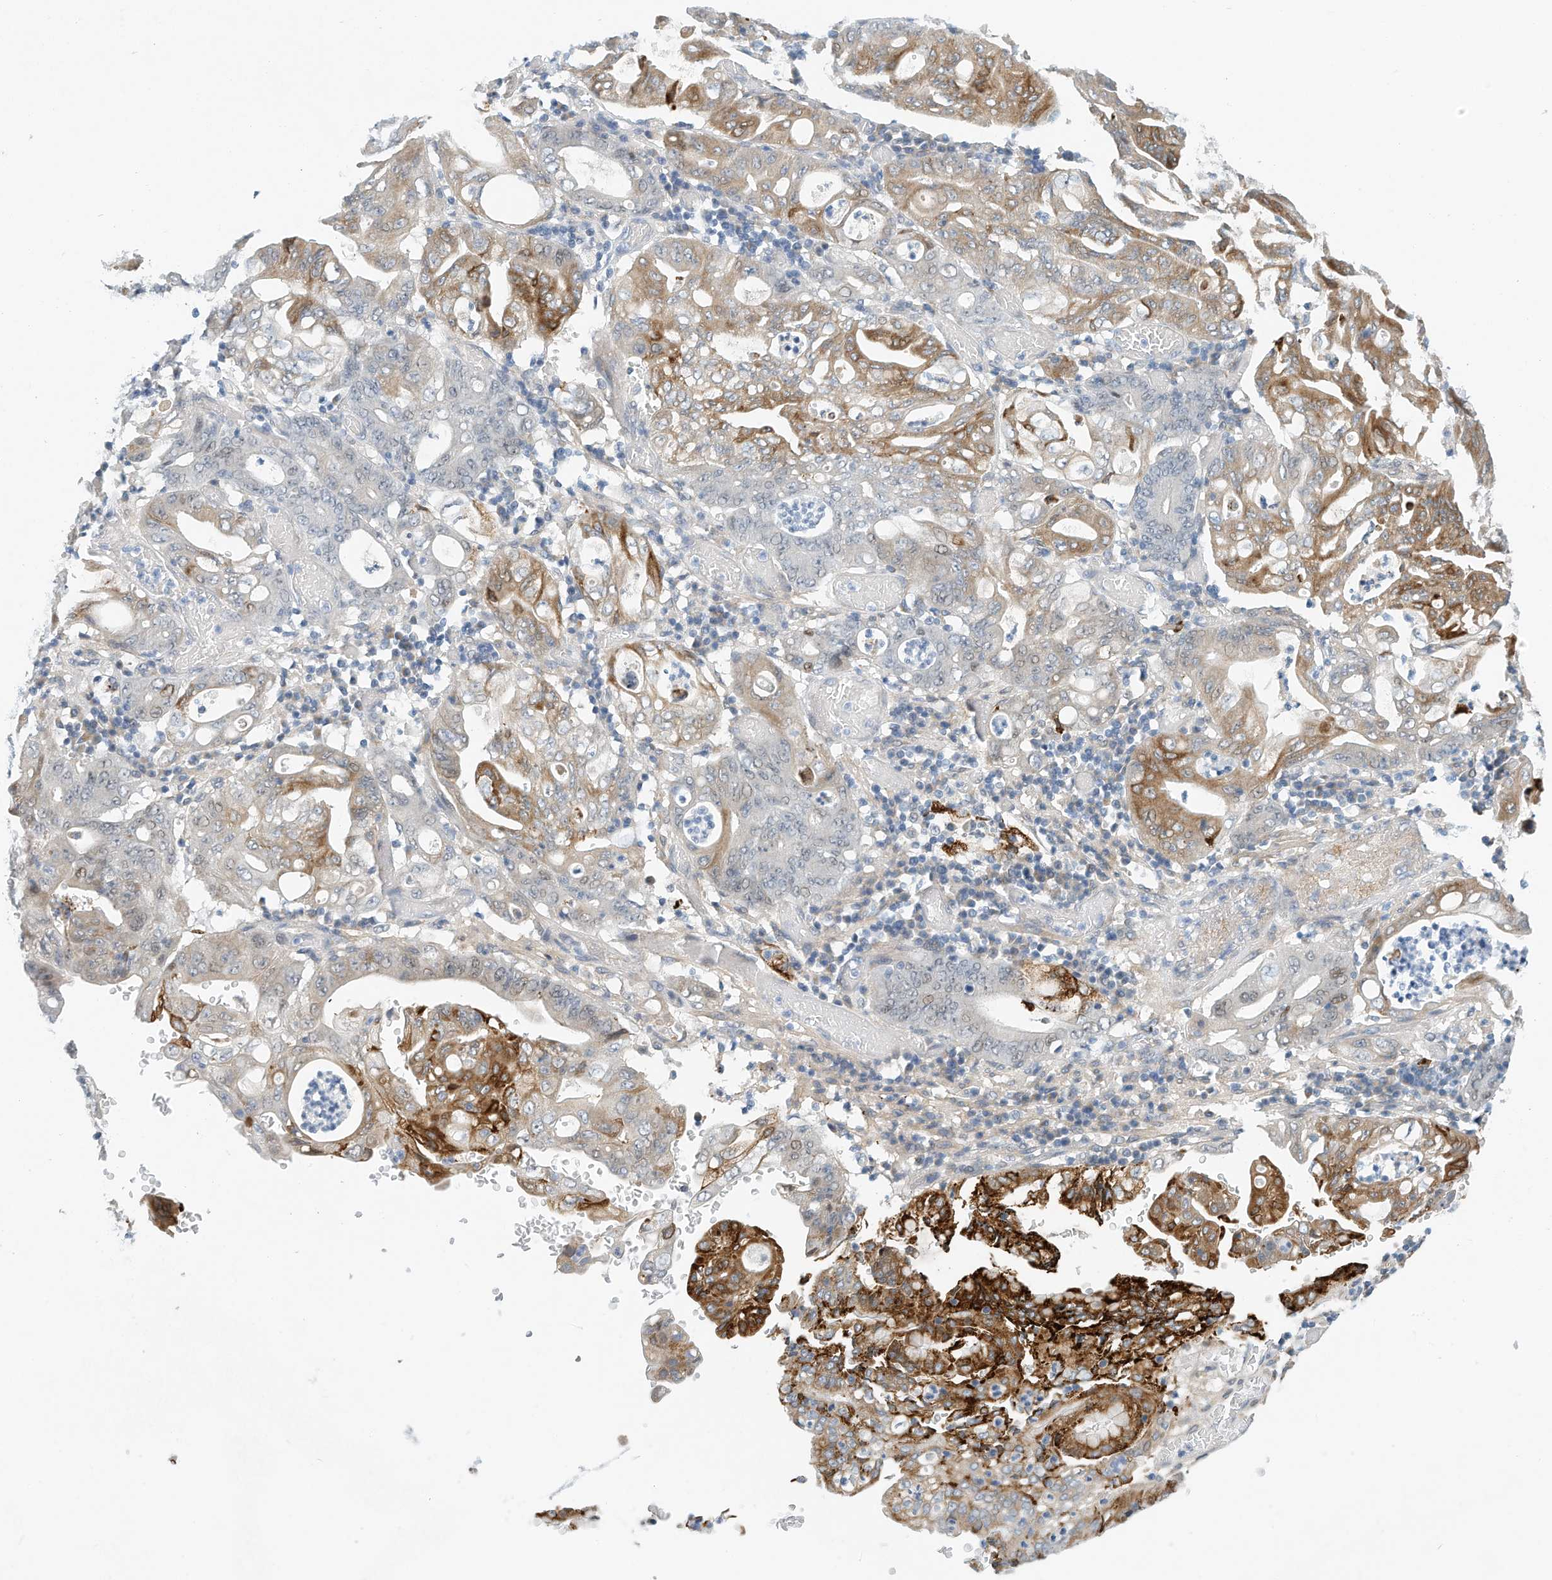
{"staining": {"intensity": "strong", "quantity": "<25%", "location": "cytoplasmic/membranous"}, "tissue": "stomach cancer", "cell_type": "Tumor cells", "image_type": "cancer", "snomed": [{"axis": "morphology", "description": "Adenocarcinoma, NOS"}, {"axis": "topography", "description": "Stomach"}], "caption": "This histopathology image reveals immunohistochemistry staining of human stomach cancer (adenocarcinoma), with medium strong cytoplasmic/membranous staining in approximately <25% of tumor cells.", "gene": "ARHGAP28", "patient": {"sex": "female", "age": 73}}